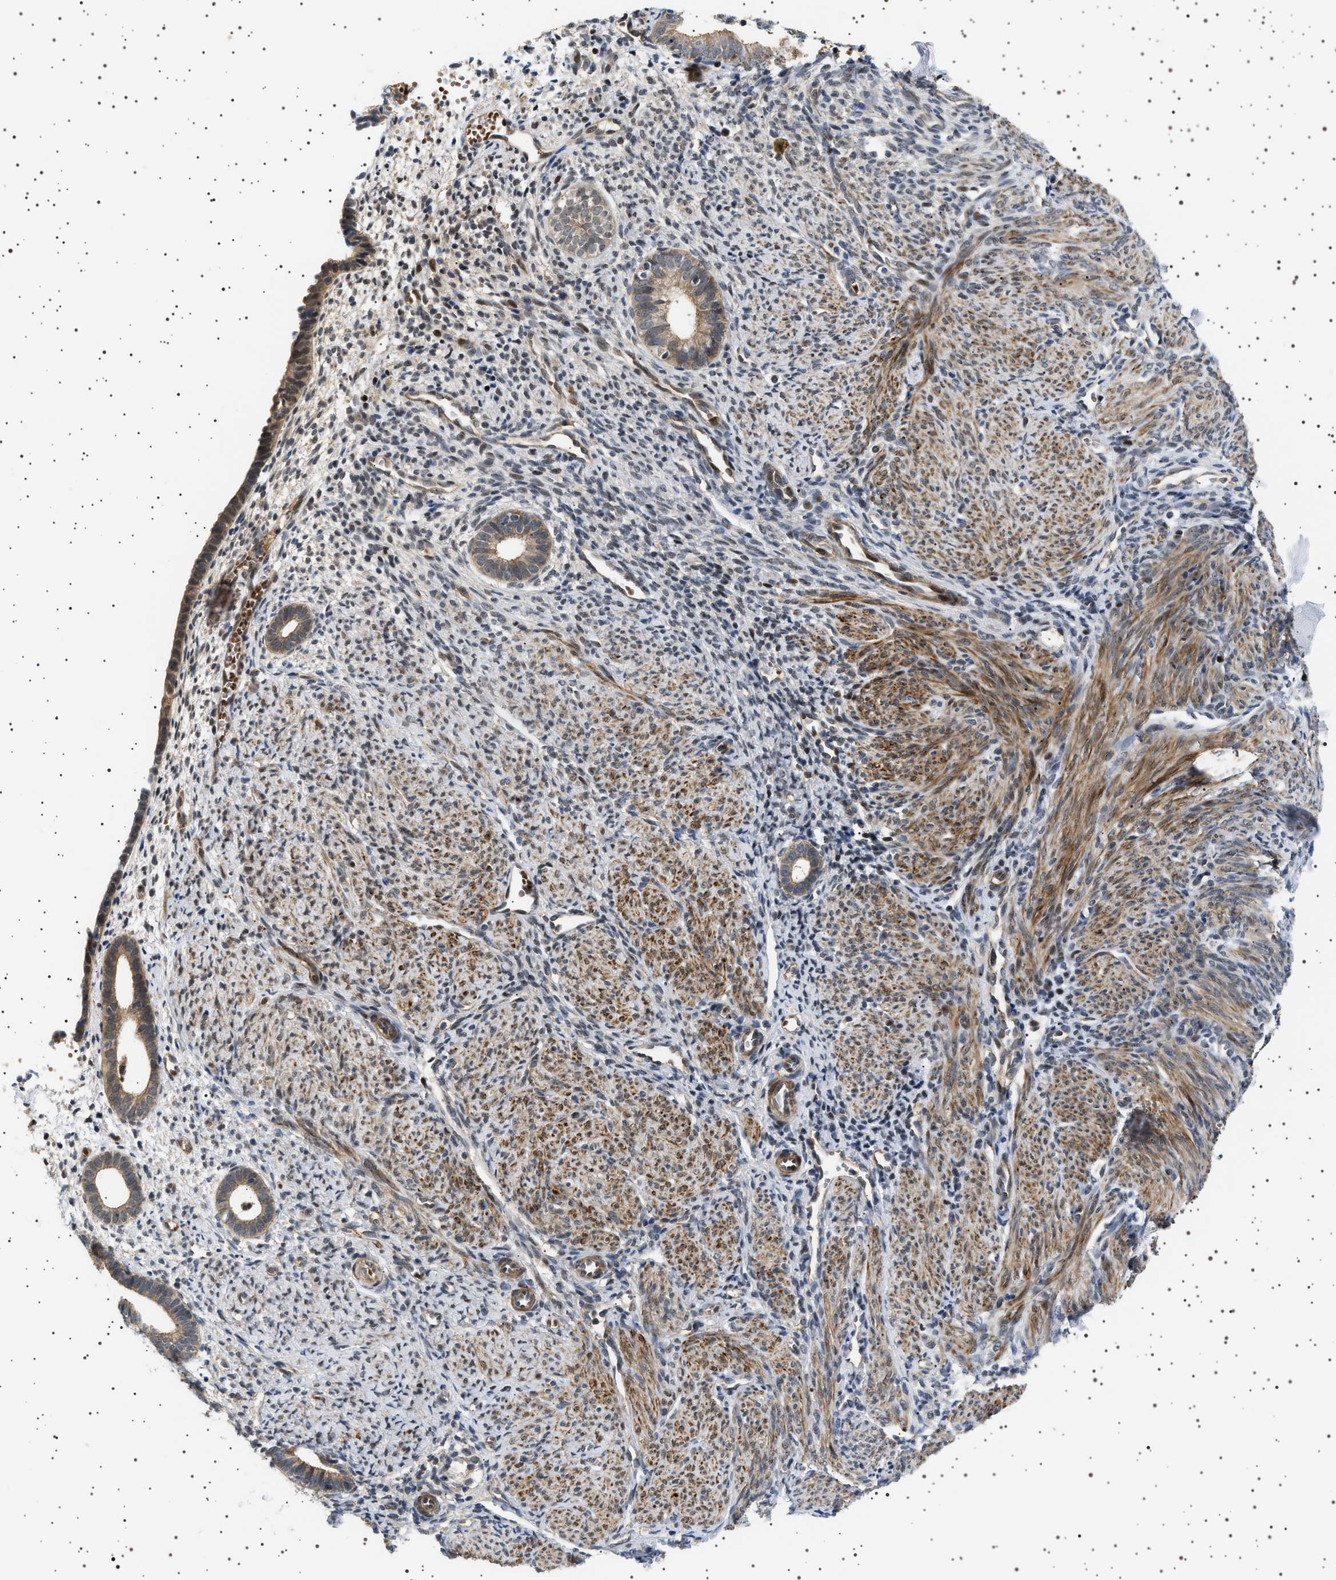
{"staining": {"intensity": "weak", "quantity": "<25%", "location": "nuclear"}, "tissue": "endometrium", "cell_type": "Cells in endometrial stroma", "image_type": "normal", "snomed": [{"axis": "morphology", "description": "Normal tissue, NOS"}, {"axis": "morphology", "description": "Adenocarcinoma, NOS"}, {"axis": "topography", "description": "Endometrium"}], "caption": "The photomicrograph shows no staining of cells in endometrial stroma in unremarkable endometrium.", "gene": "BAG3", "patient": {"sex": "female", "age": 57}}